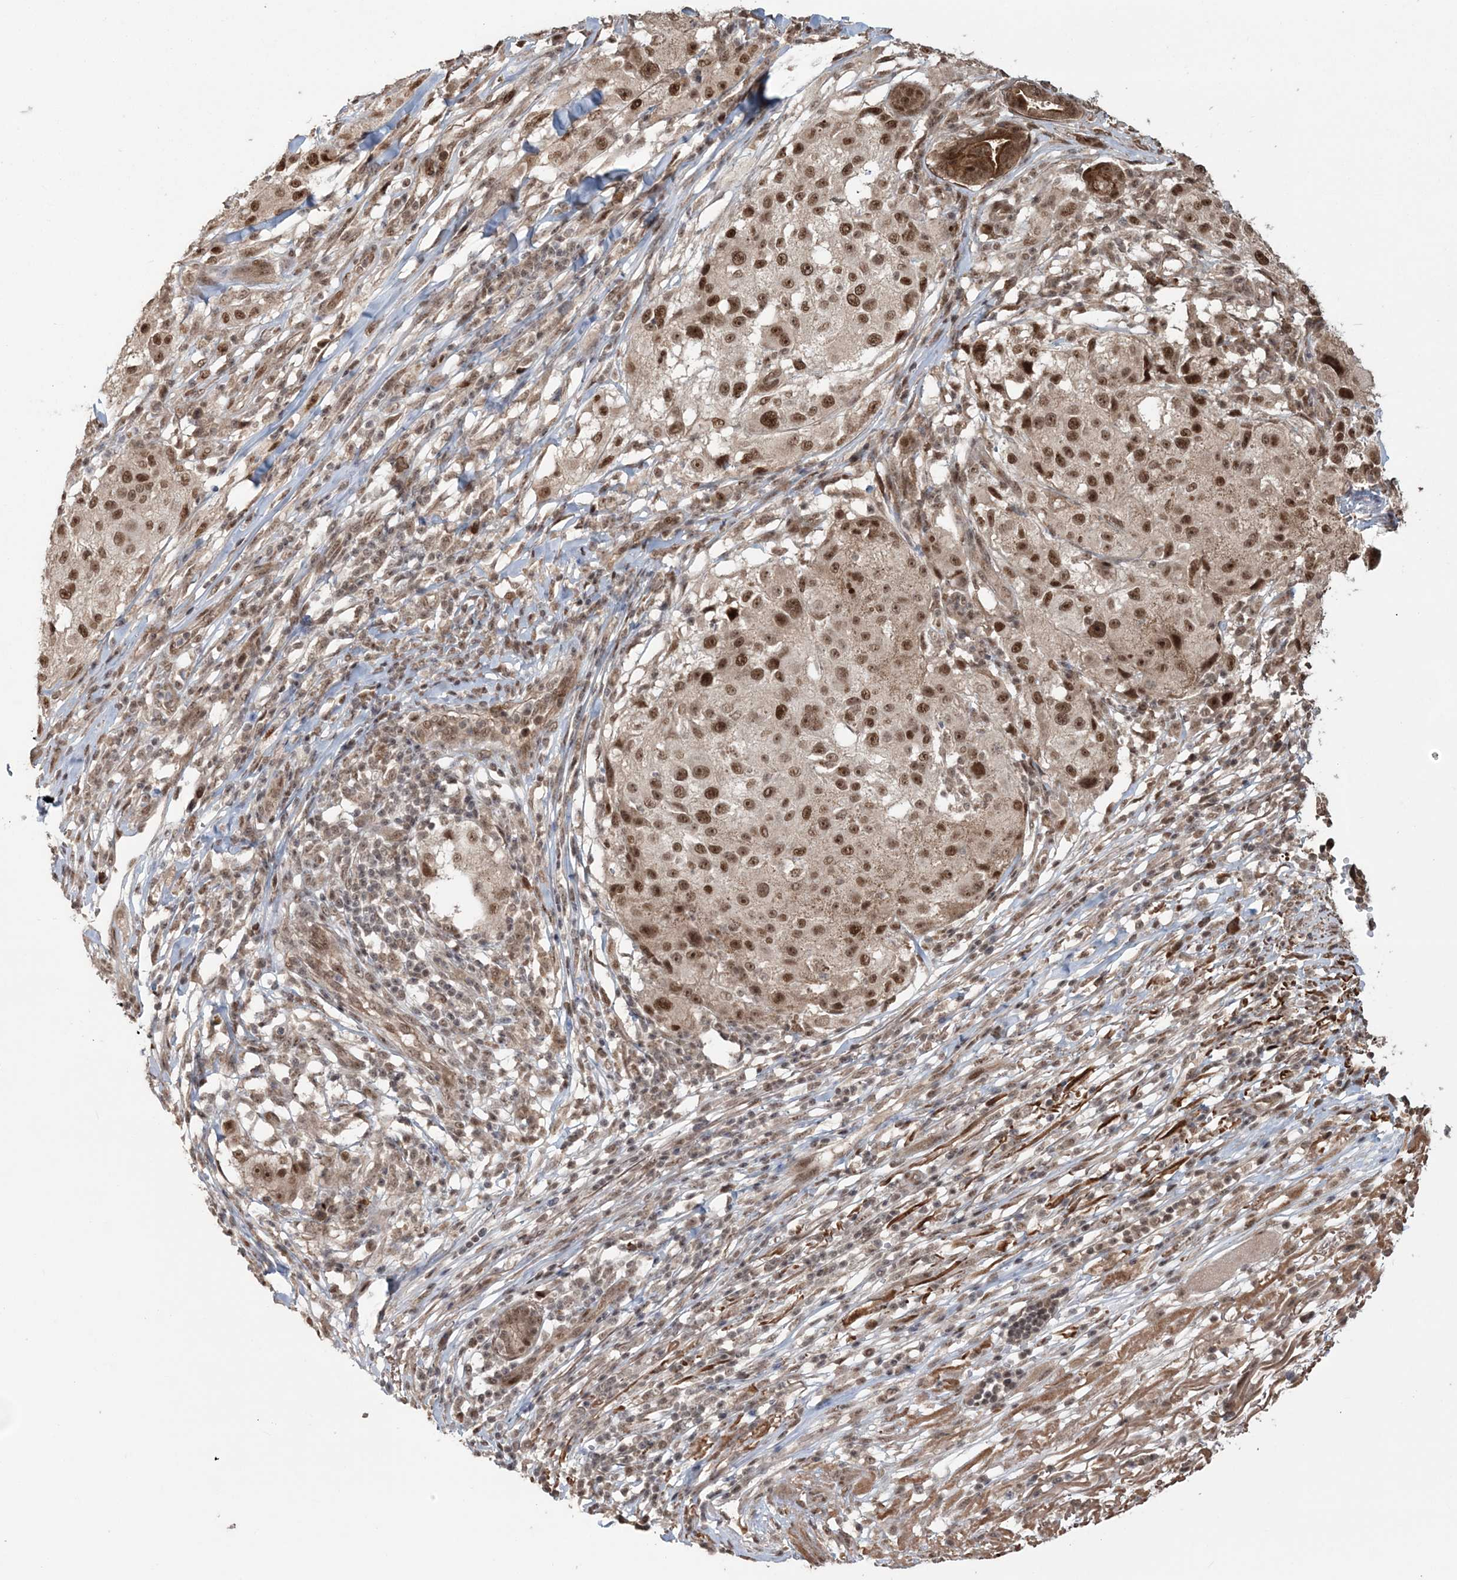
{"staining": {"intensity": "moderate", "quantity": ">75%", "location": "nuclear"}, "tissue": "melanoma", "cell_type": "Tumor cells", "image_type": "cancer", "snomed": [{"axis": "morphology", "description": "Necrosis, NOS"}, {"axis": "morphology", "description": "Malignant melanoma, NOS"}, {"axis": "topography", "description": "Skin"}], "caption": "Melanoma tissue reveals moderate nuclear staining in approximately >75% of tumor cells, visualized by immunohistochemistry. (DAB (3,3'-diaminobenzidine) IHC with brightfield microscopy, high magnification).", "gene": "EPB41L4A", "patient": {"sex": "female", "age": 87}}